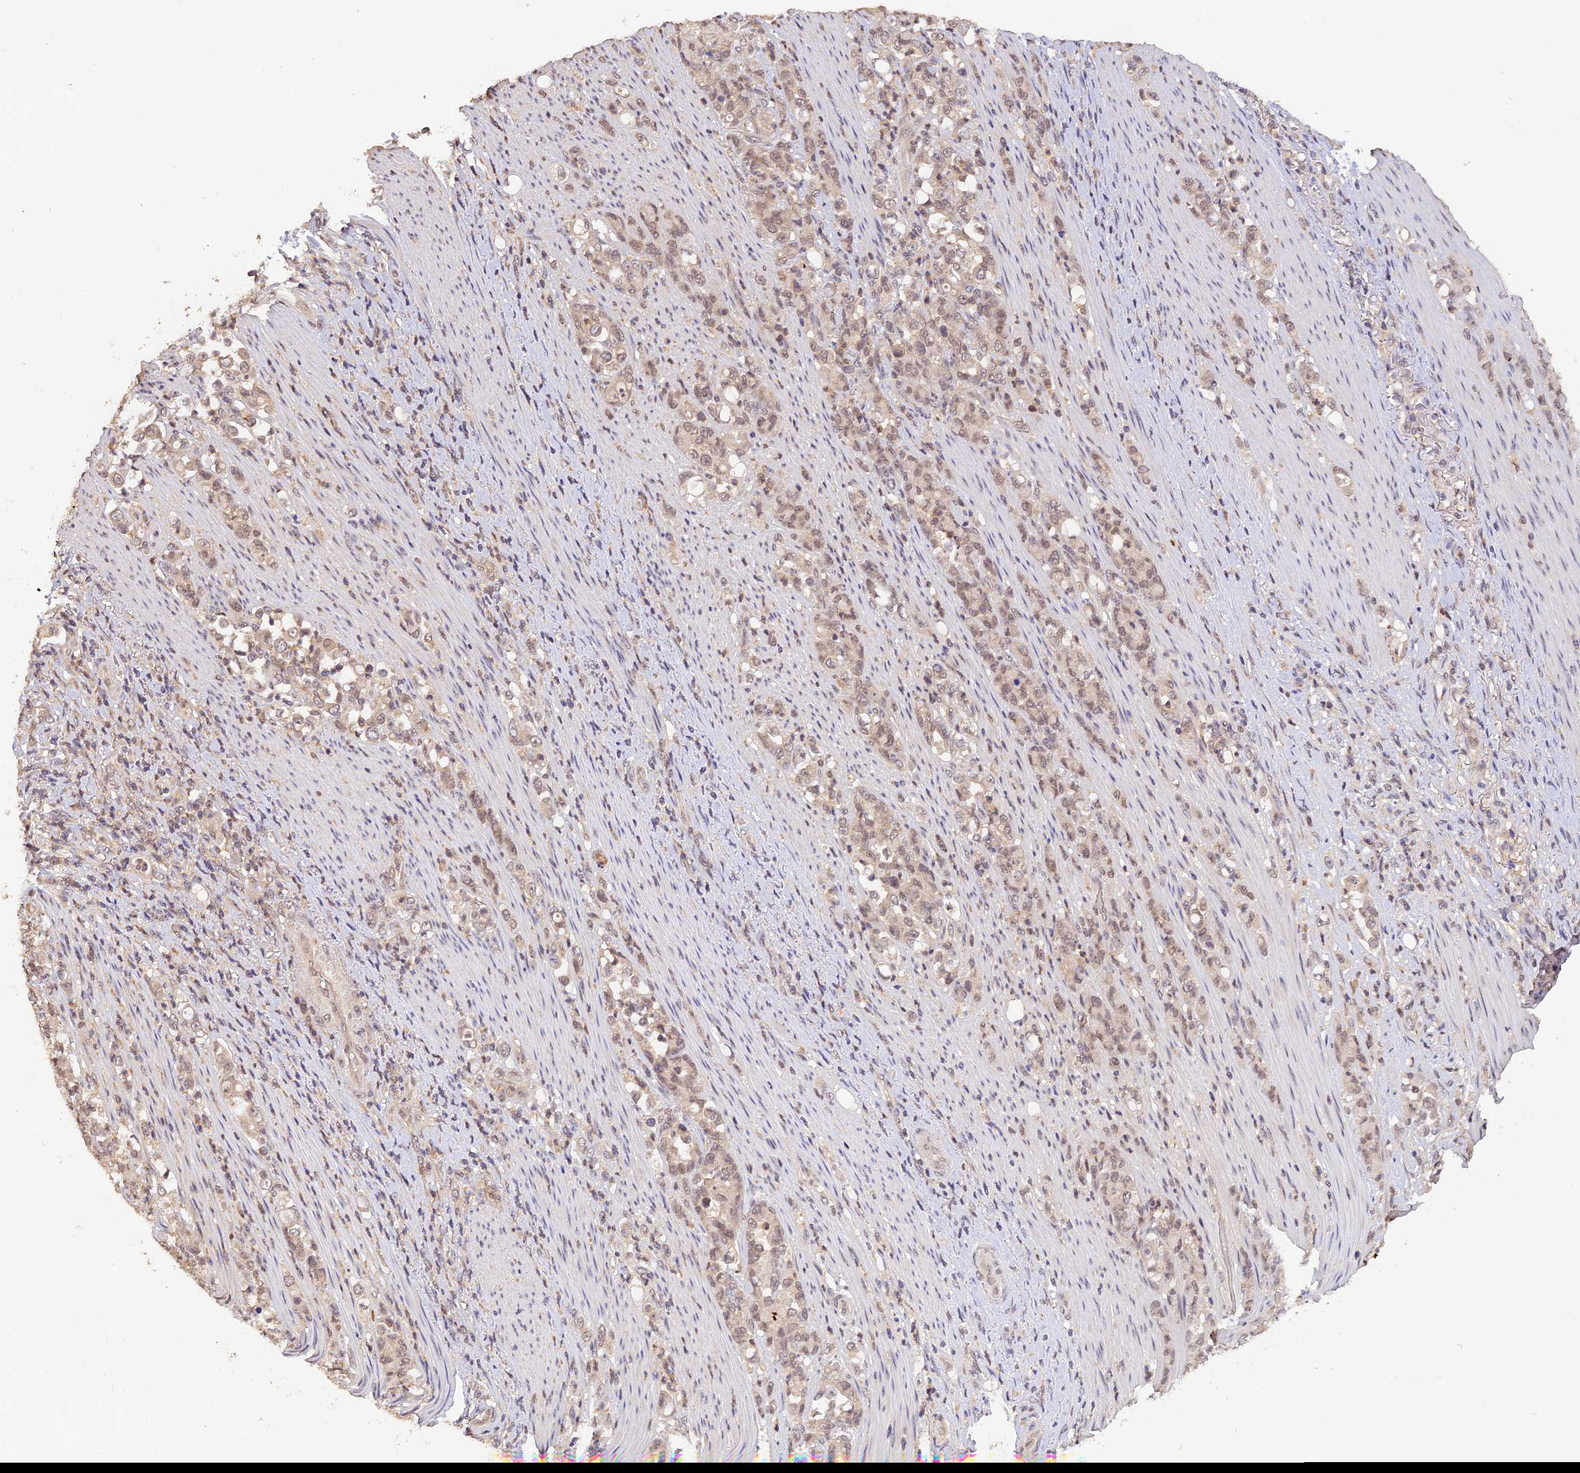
{"staining": {"intensity": "weak", "quantity": ">75%", "location": "nuclear"}, "tissue": "stomach cancer", "cell_type": "Tumor cells", "image_type": "cancer", "snomed": [{"axis": "morphology", "description": "Normal tissue, NOS"}, {"axis": "morphology", "description": "Adenocarcinoma, NOS"}, {"axis": "topography", "description": "Stomach"}], "caption": "Immunohistochemistry (DAB) staining of stomach cancer (adenocarcinoma) exhibits weak nuclear protein positivity in approximately >75% of tumor cells.", "gene": "ZNF436", "patient": {"sex": "female", "age": 79}}